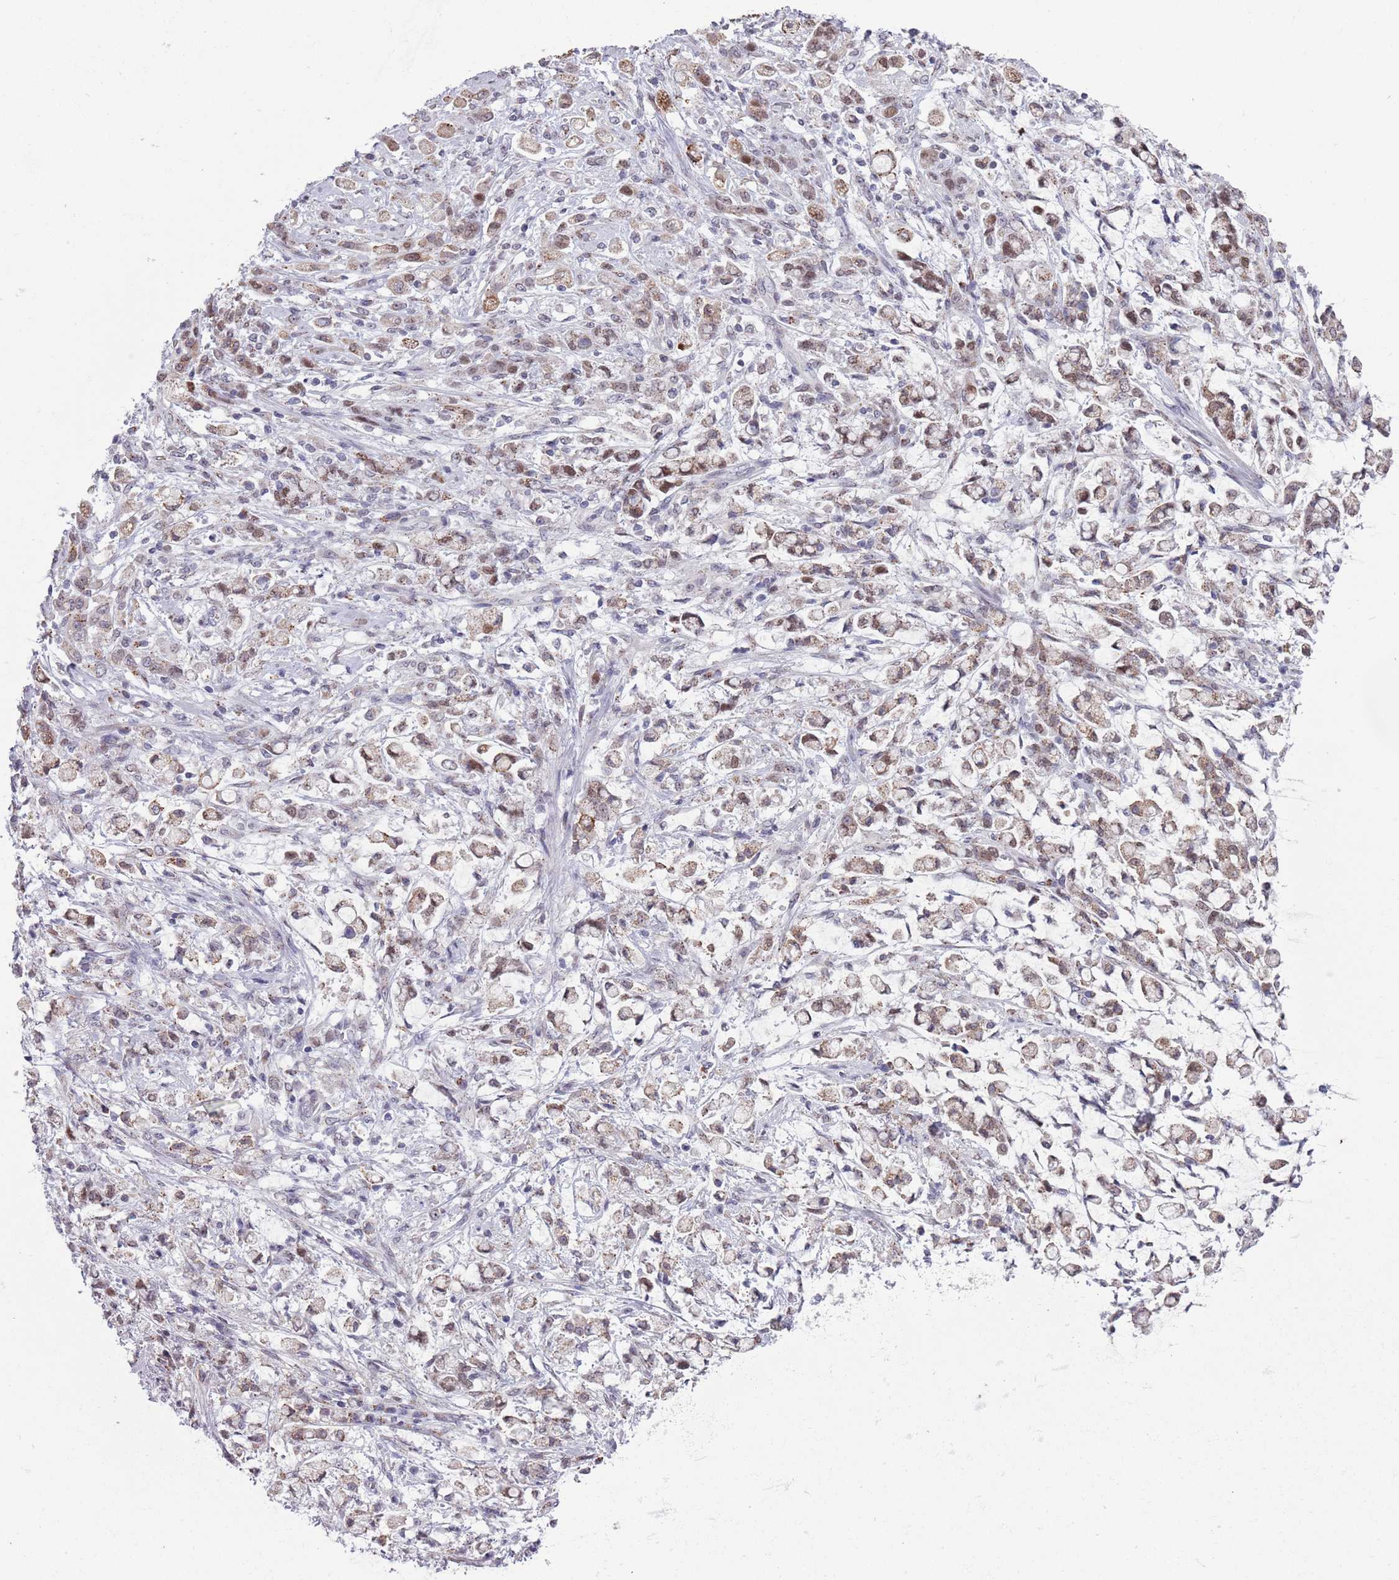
{"staining": {"intensity": "moderate", "quantity": ">75%", "location": "cytoplasmic/membranous"}, "tissue": "stomach cancer", "cell_type": "Tumor cells", "image_type": "cancer", "snomed": [{"axis": "morphology", "description": "Adenocarcinoma, NOS"}, {"axis": "topography", "description": "Stomach"}], "caption": "A micrograph of human stomach adenocarcinoma stained for a protein exhibits moderate cytoplasmic/membranous brown staining in tumor cells.", "gene": "ZKSCAN2", "patient": {"sex": "female", "age": 60}}